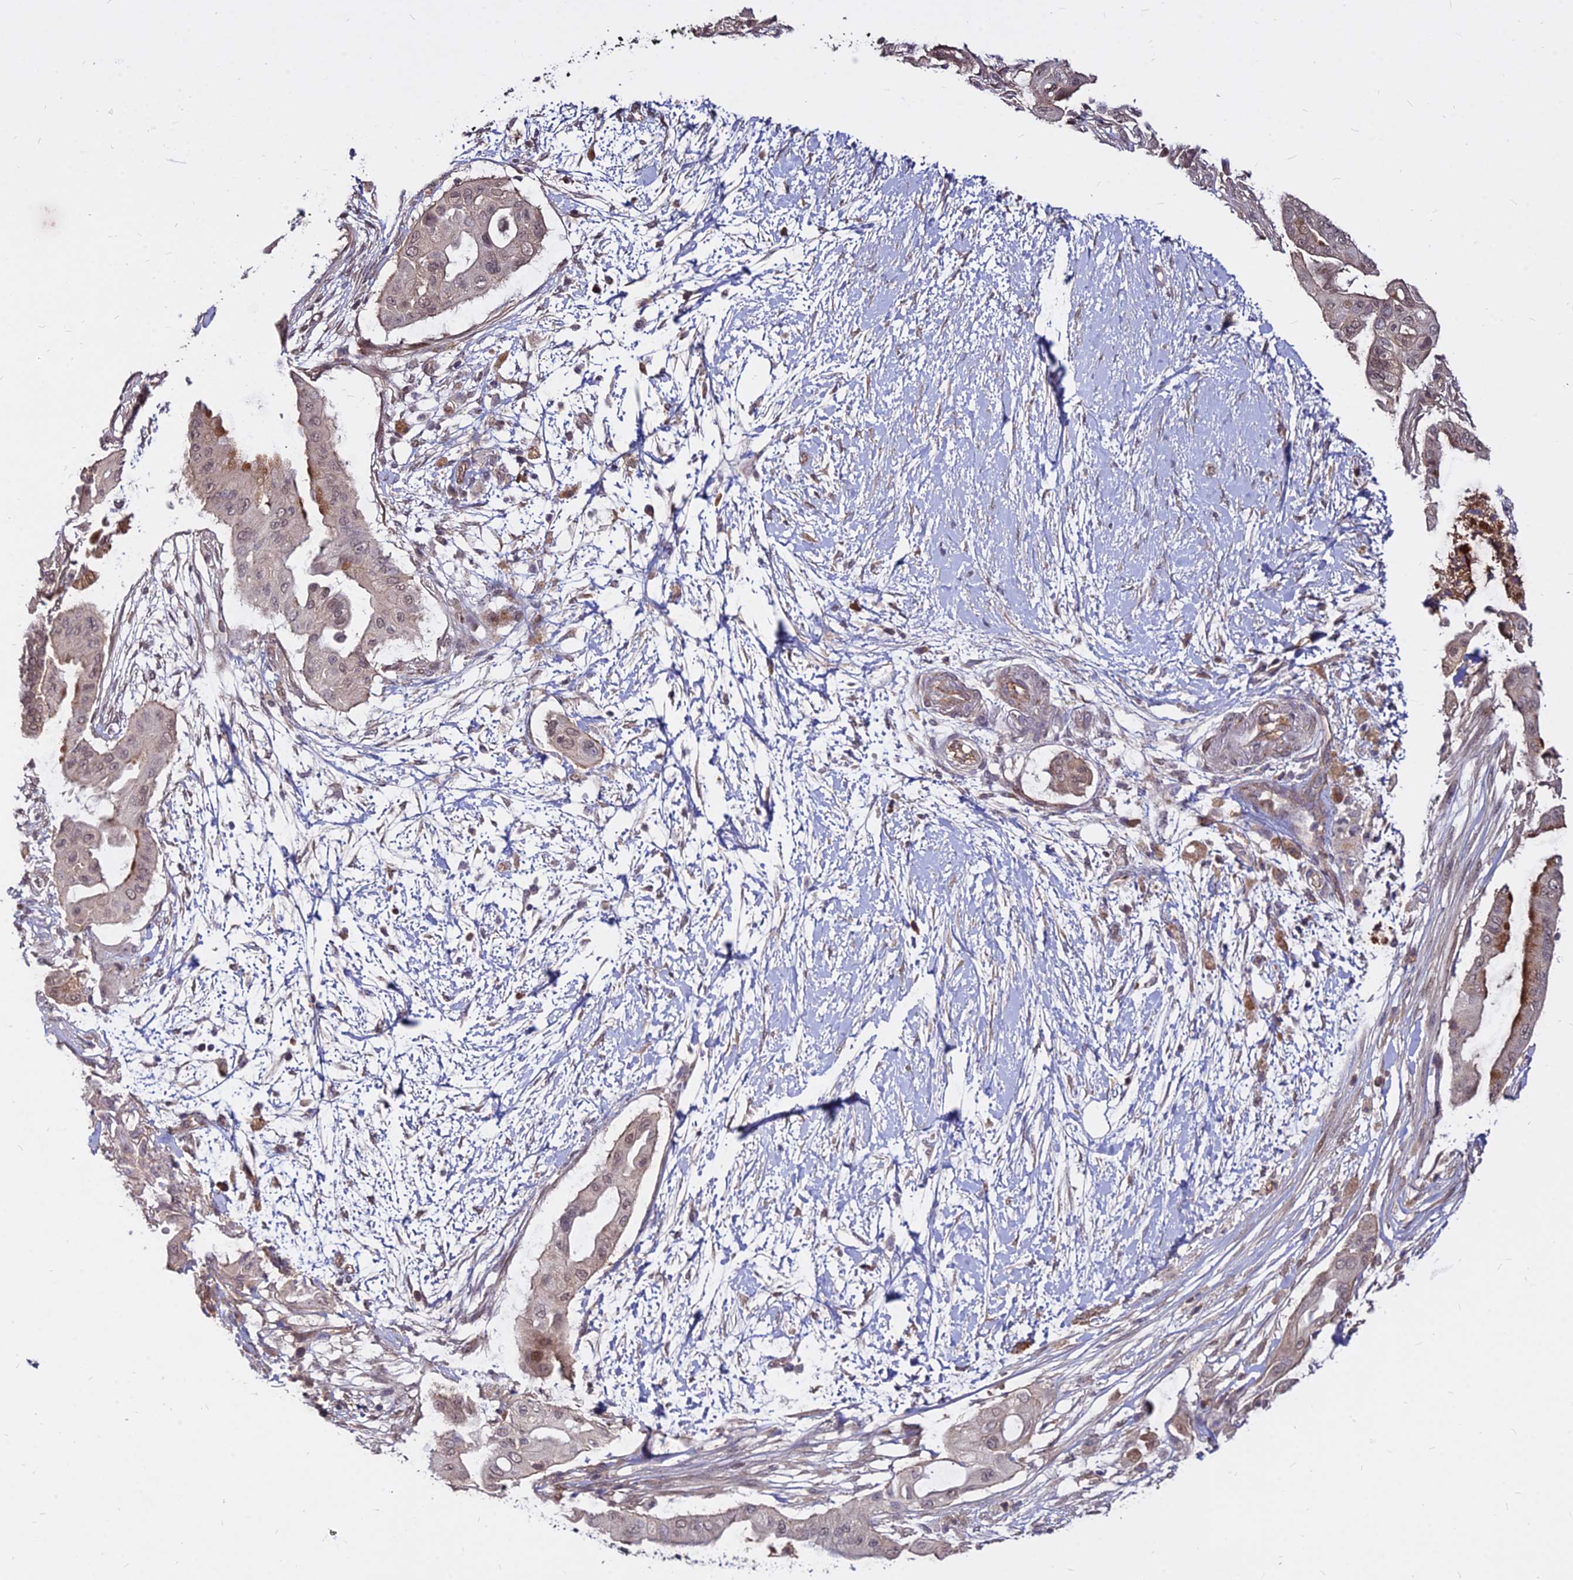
{"staining": {"intensity": "weak", "quantity": "25%-75%", "location": "cytoplasmic/membranous,nuclear"}, "tissue": "pancreatic cancer", "cell_type": "Tumor cells", "image_type": "cancer", "snomed": [{"axis": "morphology", "description": "Adenocarcinoma, NOS"}, {"axis": "topography", "description": "Pancreas"}], "caption": "Immunohistochemistry (IHC) micrograph of neoplastic tissue: human pancreatic cancer (adenocarcinoma) stained using immunohistochemistry shows low levels of weak protein expression localized specifically in the cytoplasmic/membranous and nuclear of tumor cells, appearing as a cytoplasmic/membranous and nuclear brown color.", "gene": "C11orf68", "patient": {"sex": "male", "age": 68}}